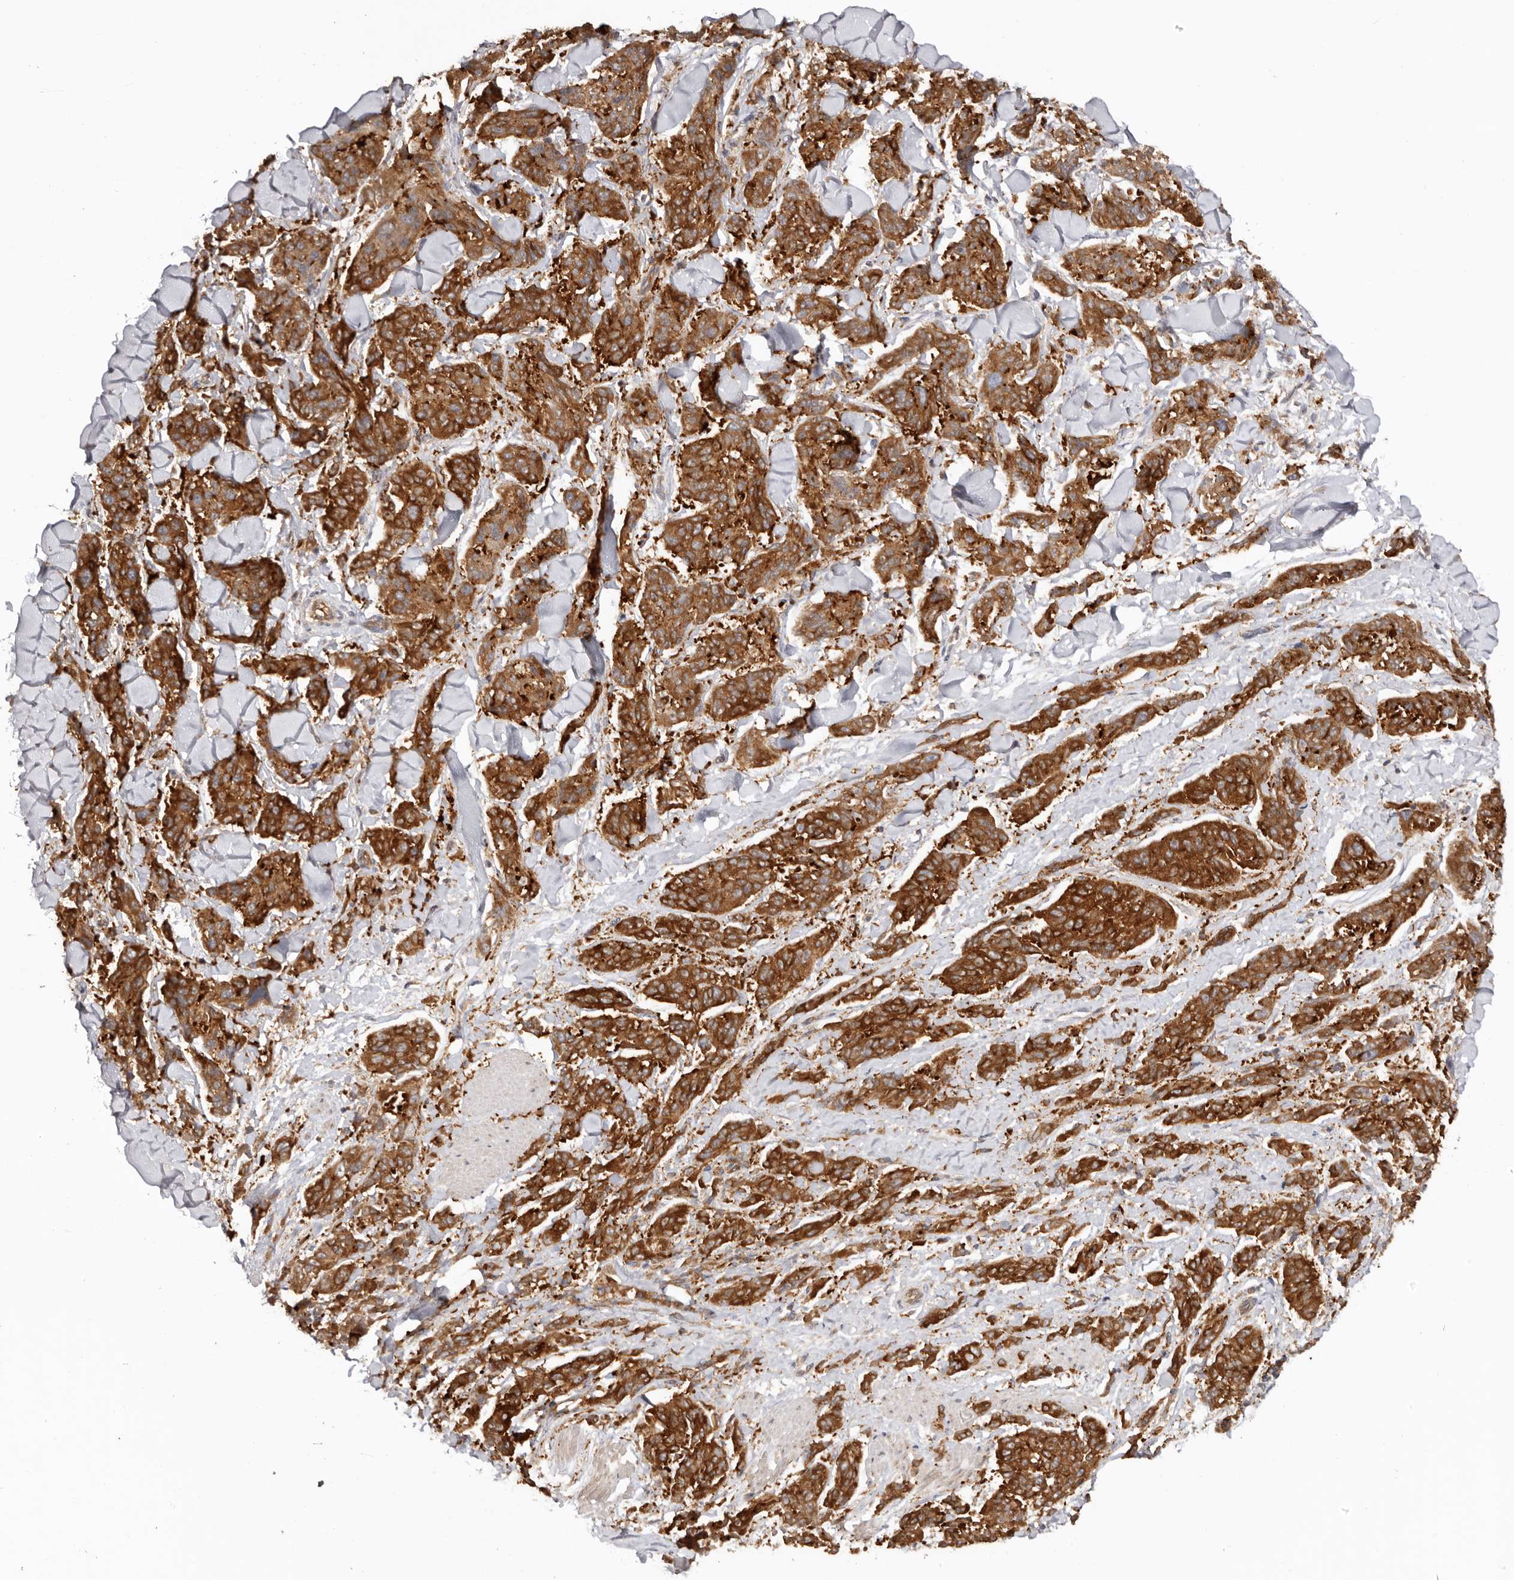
{"staining": {"intensity": "strong", "quantity": ">75%", "location": "cytoplasmic/membranous"}, "tissue": "melanoma", "cell_type": "Tumor cells", "image_type": "cancer", "snomed": [{"axis": "morphology", "description": "Malignant melanoma, NOS"}, {"axis": "topography", "description": "Skin"}], "caption": "Immunohistochemical staining of human melanoma exhibits strong cytoplasmic/membranous protein staining in about >75% of tumor cells.", "gene": "EEF1E1", "patient": {"sex": "male", "age": 53}}